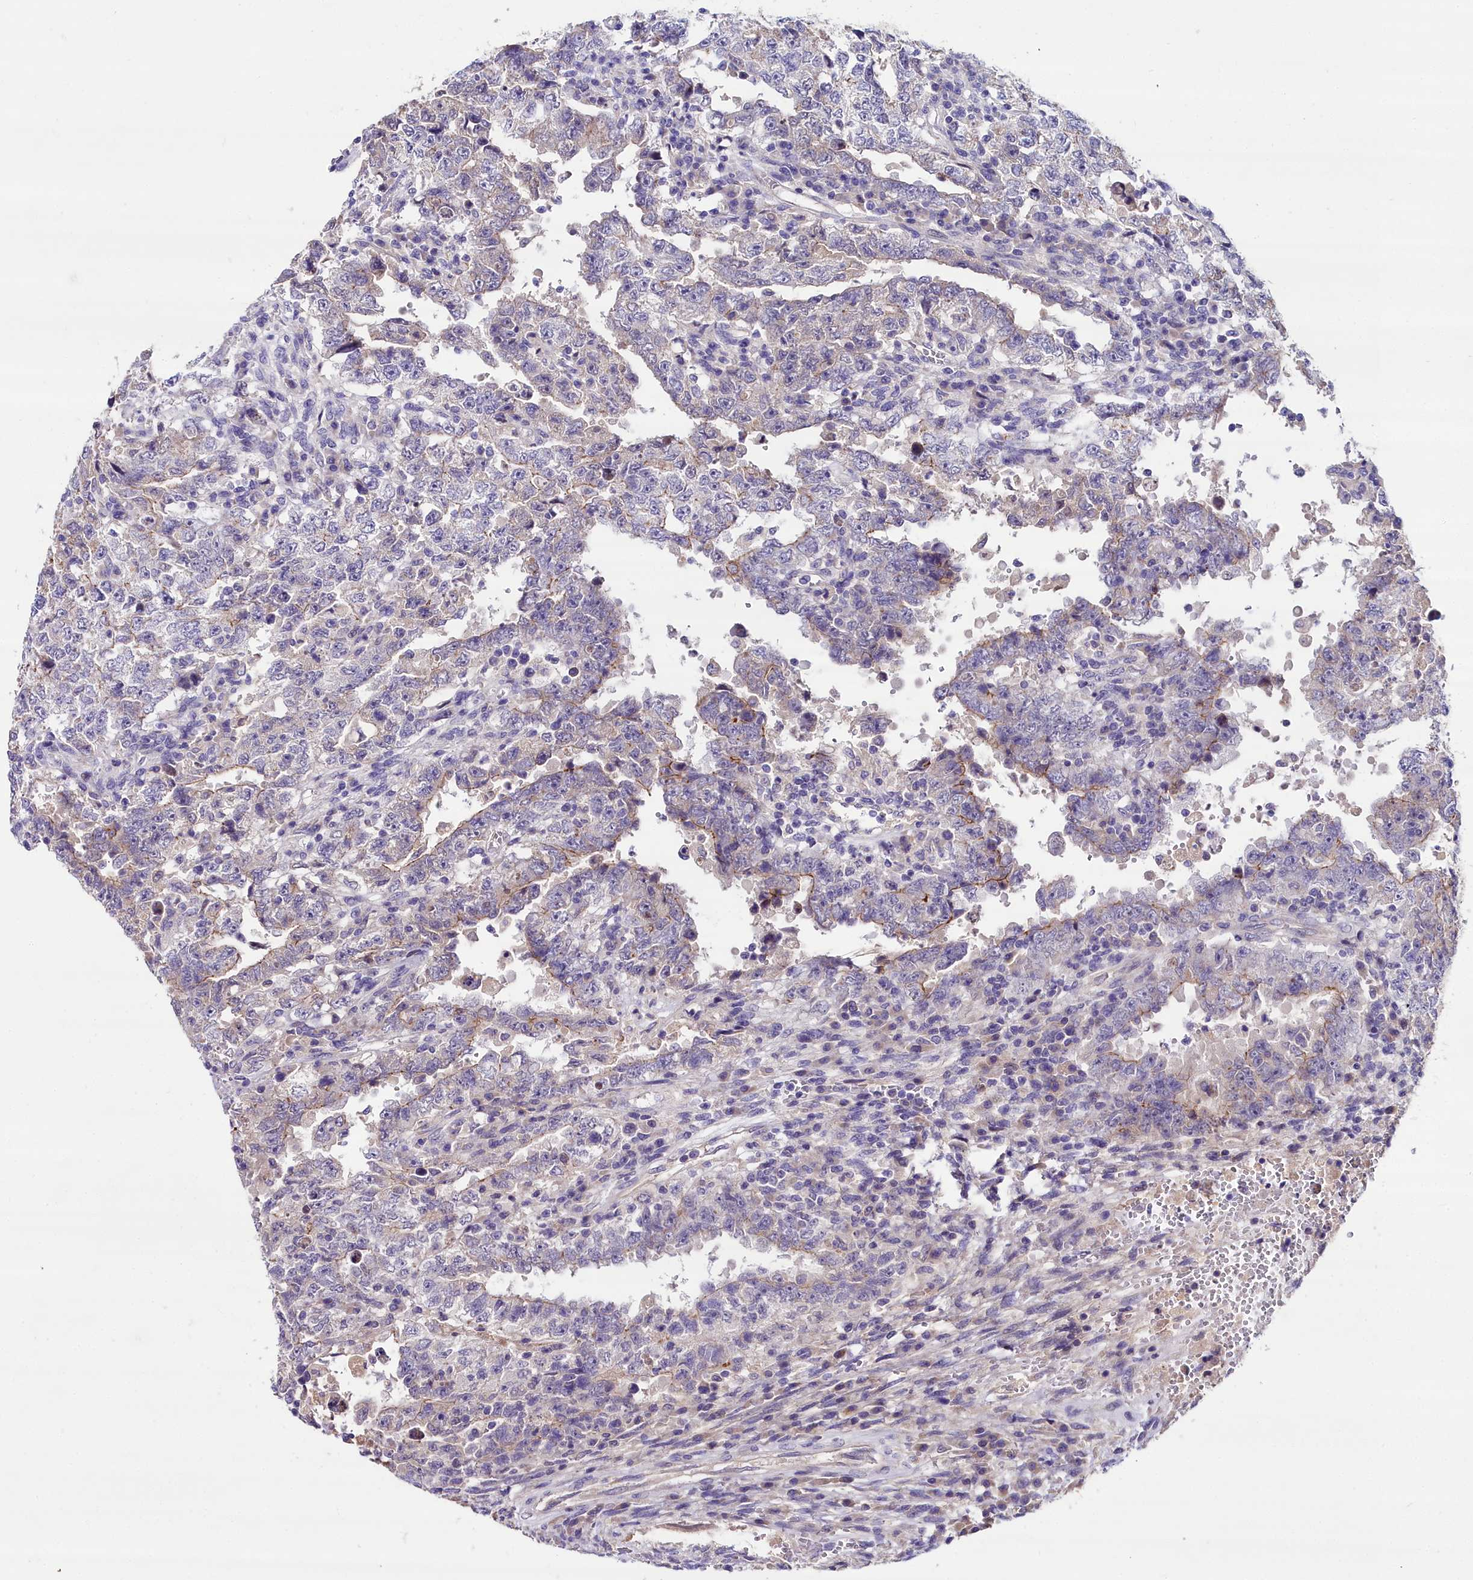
{"staining": {"intensity": "weak", "quantity": "<25%", "location": "cytoplasmic/membranous"}, "tissue": "testis cancer", "cell_type": "Tumor cells", "image_type": "cancer", "snomed": [{"axis": "morphology", "description": "Carcinoma, Embryonal, NOS"}, {"axis": "topography", "description": "Testis"}], "caption": "There is no significant staining in tumor cells of testis embryonal carcinoma. (DAB (3,3'-diaminobenzidine) immunohistochemistry (IHC), high magnification).", "gene": "NT5M", "patient": {"sex": "male", "age": 26}}